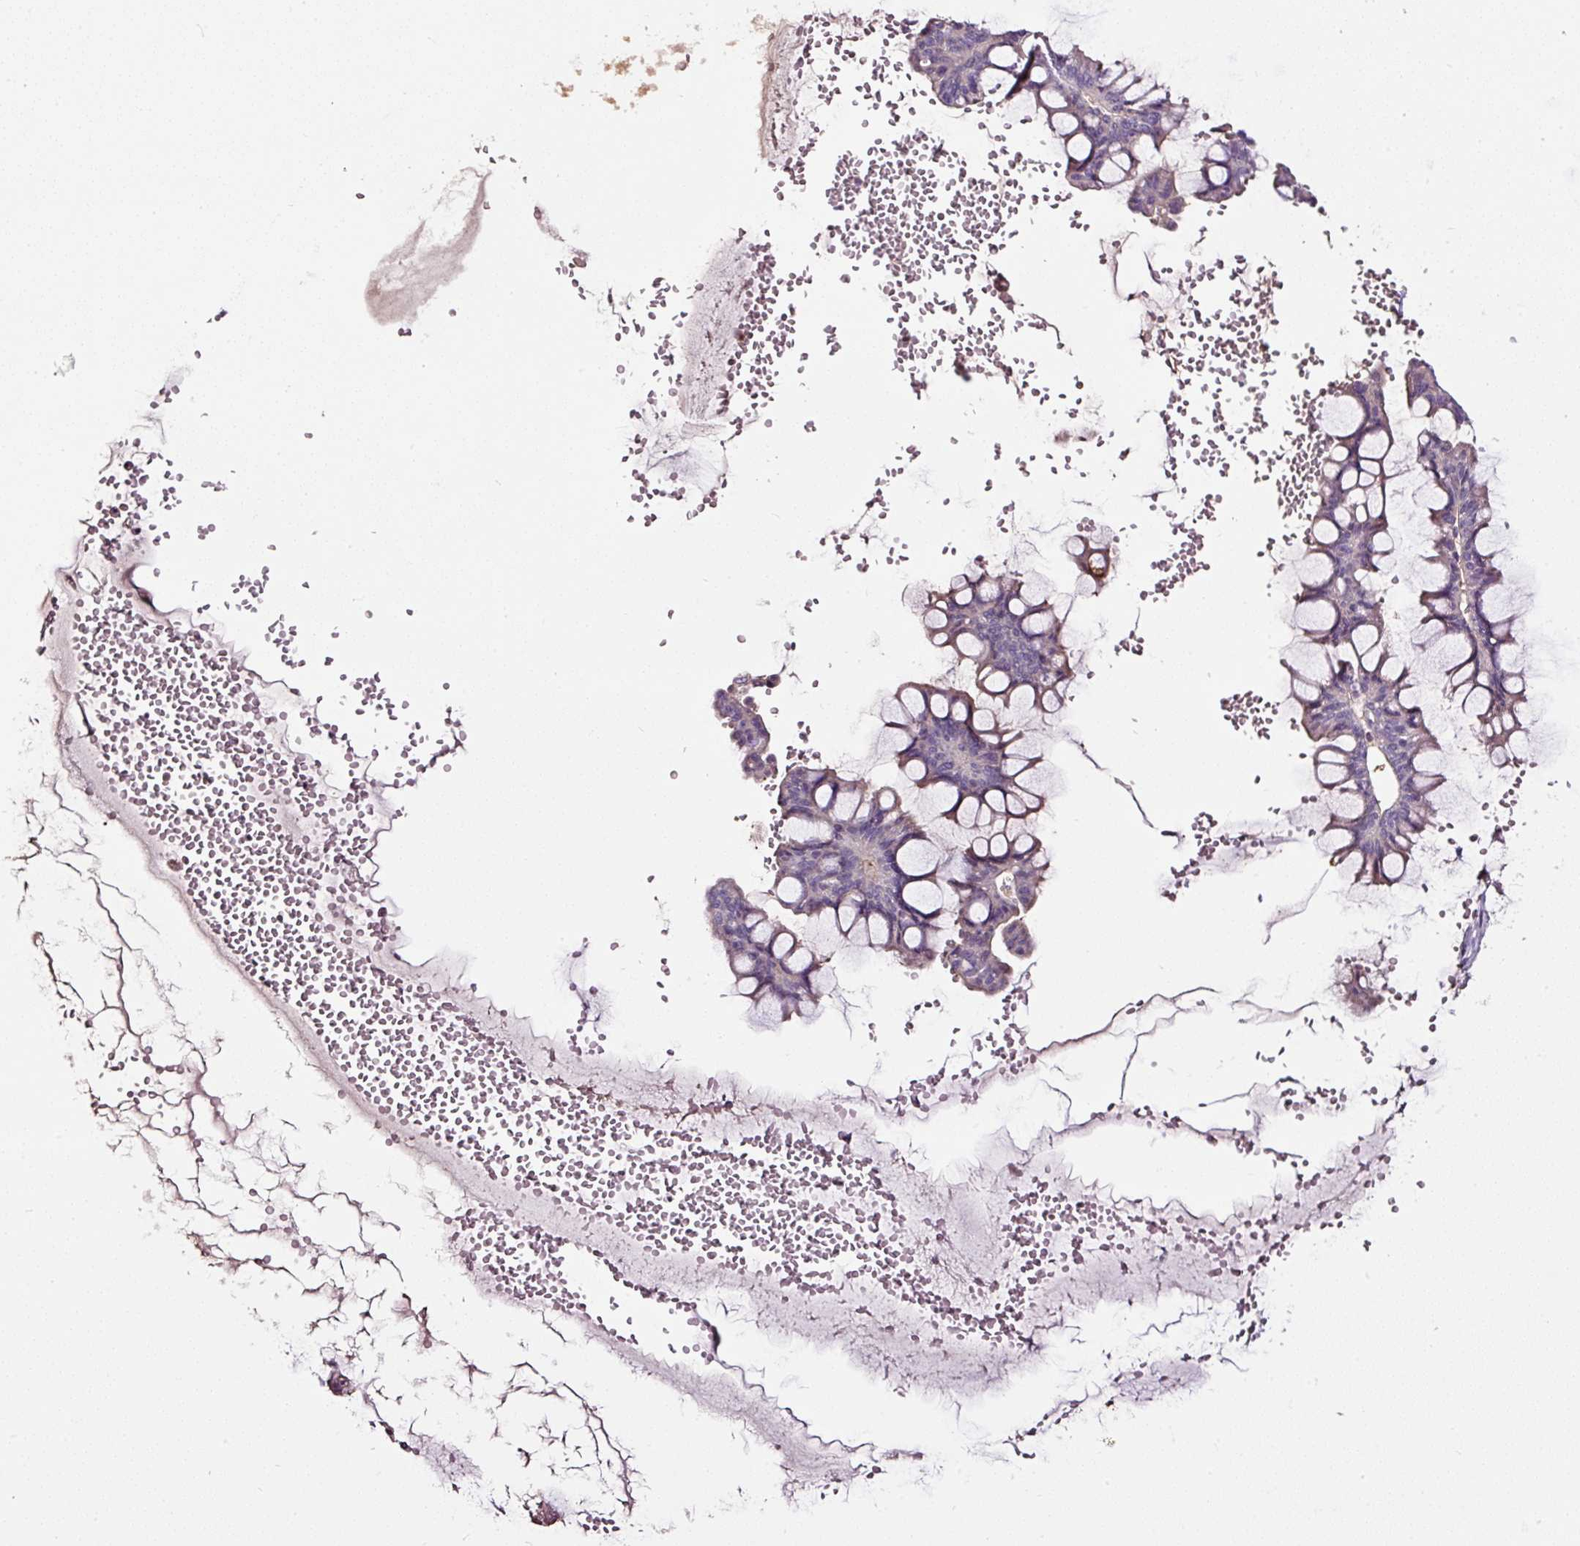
{"staining": {"intensity": "negative", "quantity": "none", "location": "none"}, "tissue": "ovarian cancer", "cell_type": "Tumor cells", "image_type": "cancer", "snomed": [{"axis": "morphology", "description": "Cystadenocarcinoma, mucinous, NOS"}, {"axis": "topography", "description": "Ovary"}], "caption": "Tumor cells show no significant protein expression in ovarian cancer.", "gene": "LRRC24", "patient": {"sex": "female", "age": 73}}